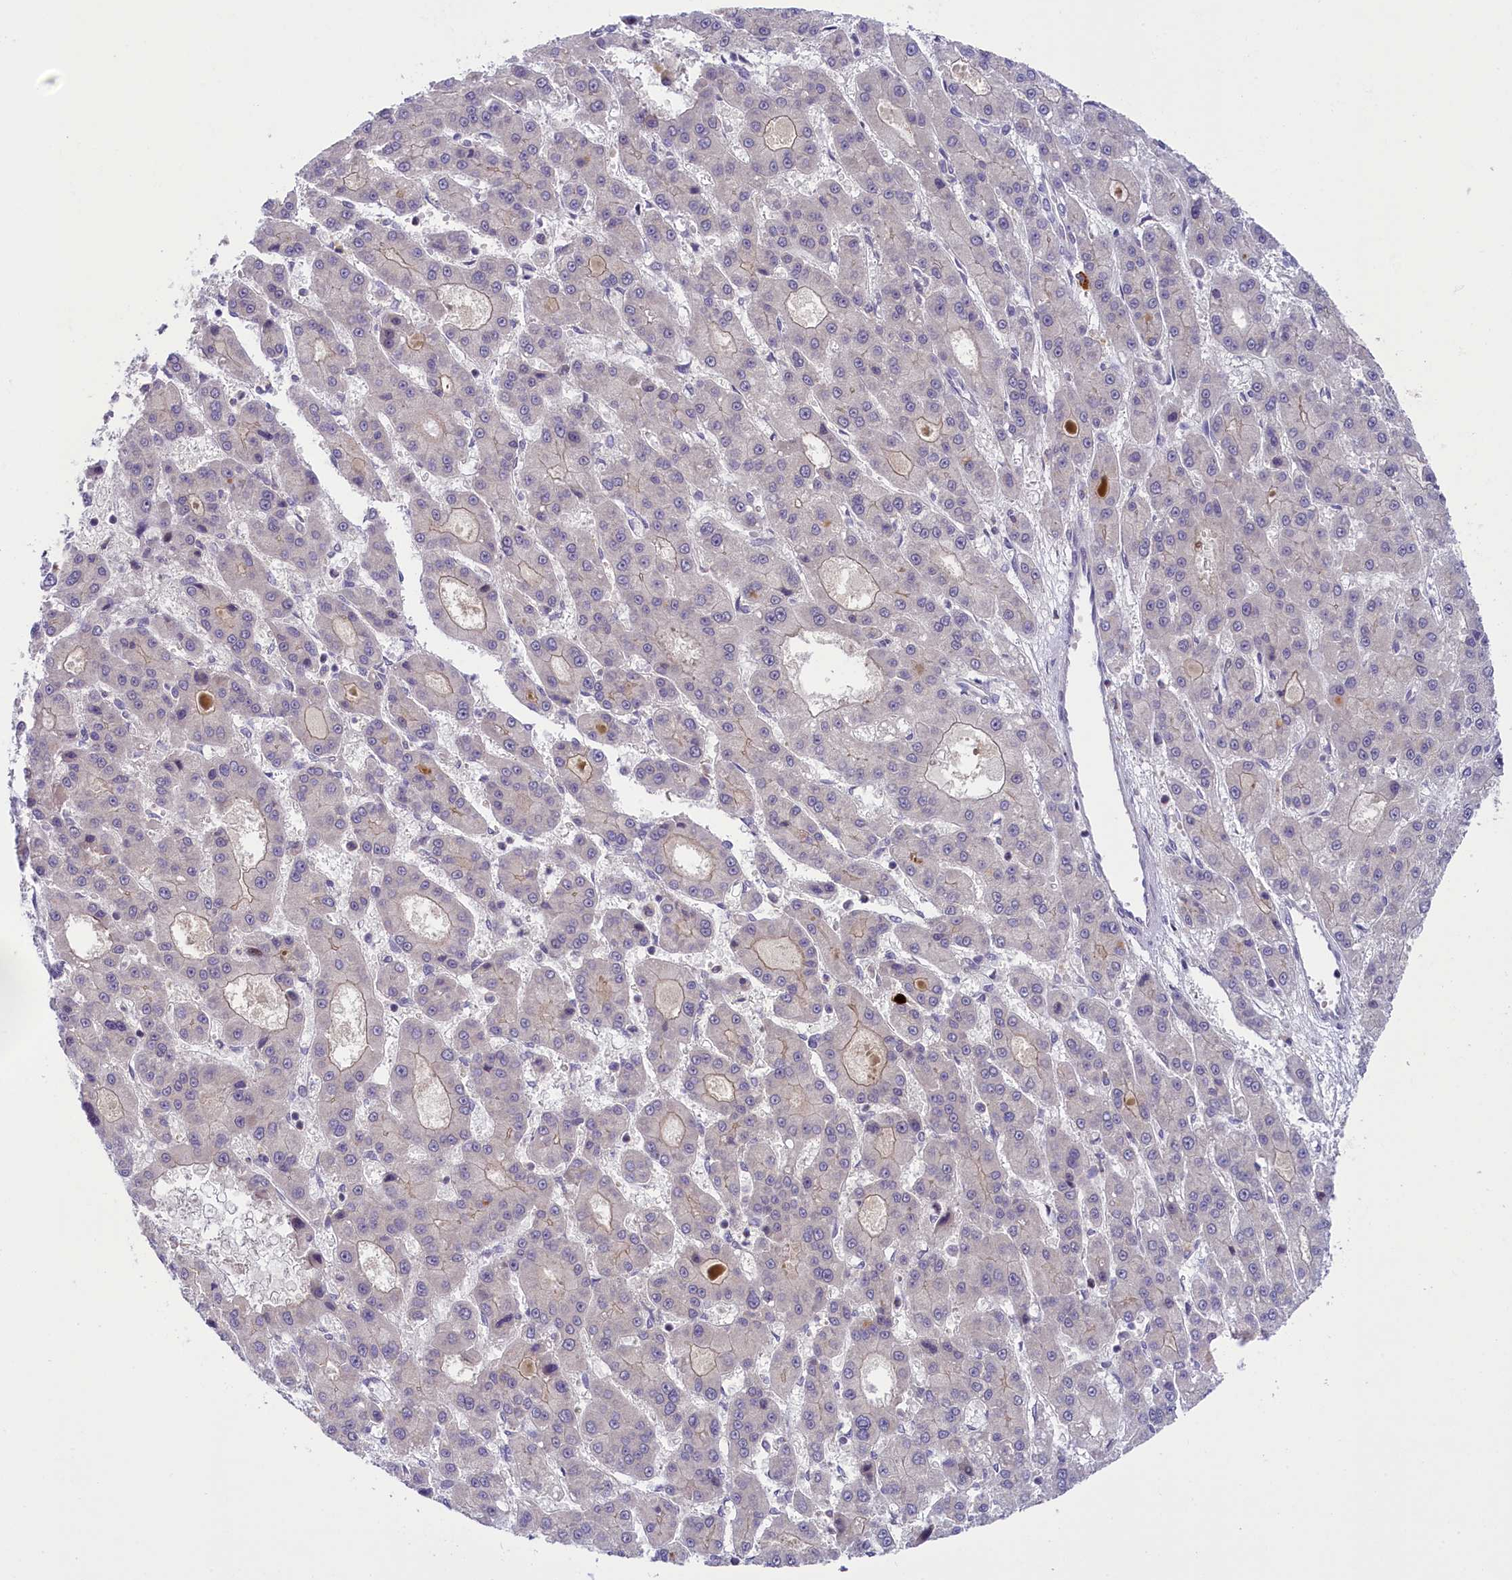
{"staining": {"intensity": "negative", "quantity": "none", "location": "none"}, "tissue": "liver cancer", "cell_type": "Tumor cells", "image_type": "cancer", "snomed": [{"axis": "morphology", "description": "Carcinoma, Hepatocellular, NOS"}, {"axis": "topography", "description": "Liver"}], "caption": "A high-resolution photomicrograph shows IHC staining of liver cancer (hepatocellular carcinoma), which exhibits no significant expression in tumor cells.", "gene": "CCL23", "patient": {"sex": "male", "age": 70}}